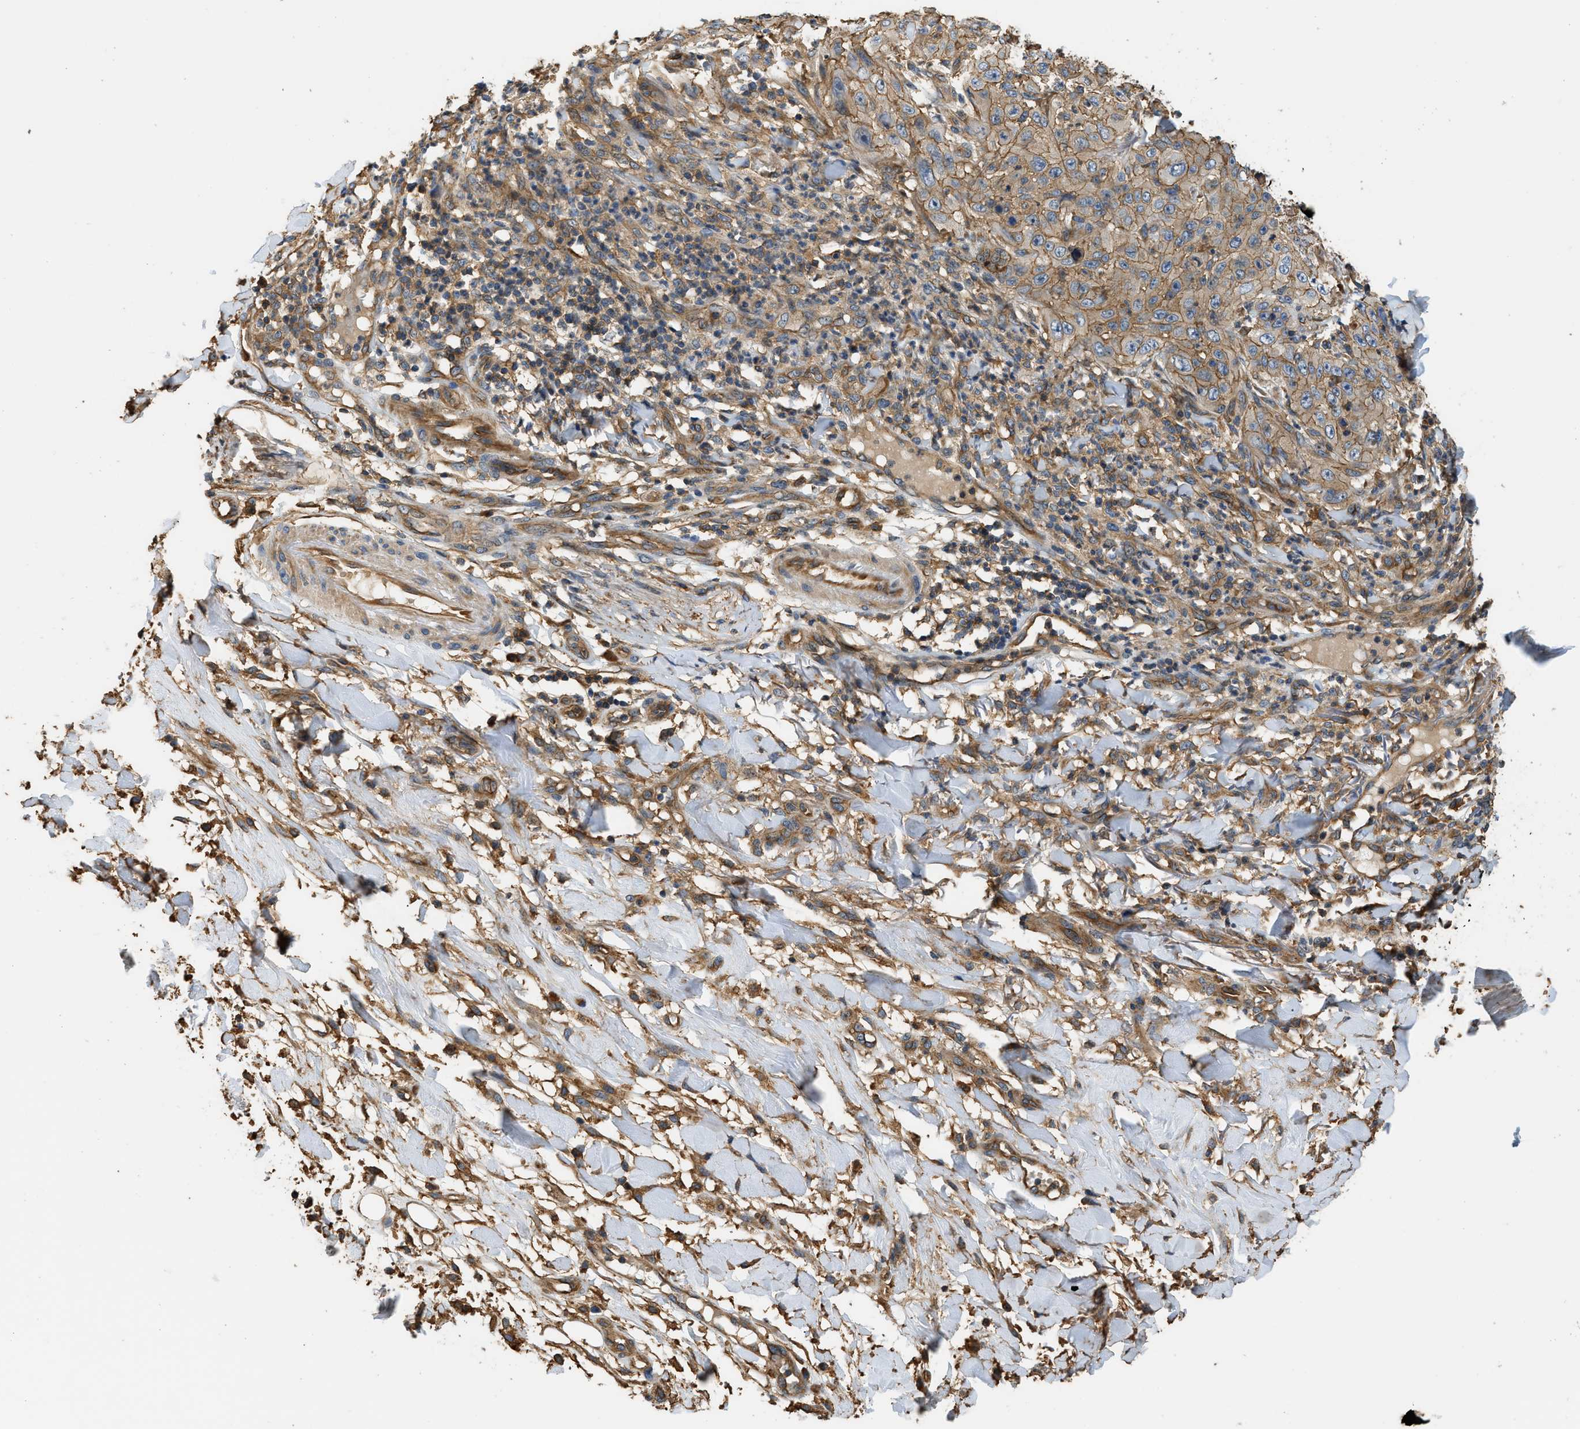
{"staining": {"intensity": "moderate", "quantity": ">75%", "location": "cytoplasmic/membranous"}, "tissue": "skin cancer", "cell_type": "Tumor cells", "image_type": "cancer", "snomed": [{"axis": "morphology", "description": "Squamous cell carcinoma, NOS"}, {"axis": "topography", "description": "Skin"}], "caption": "Squamous cell carcinoma (skin) was stained to show a protein in brown. There is medium levels of moderate cytoplasmic/membranous expression in approximately >75% of tumor cells.", "gene": "DDHD2", "patient": {"sex": "female", "age": 80}}